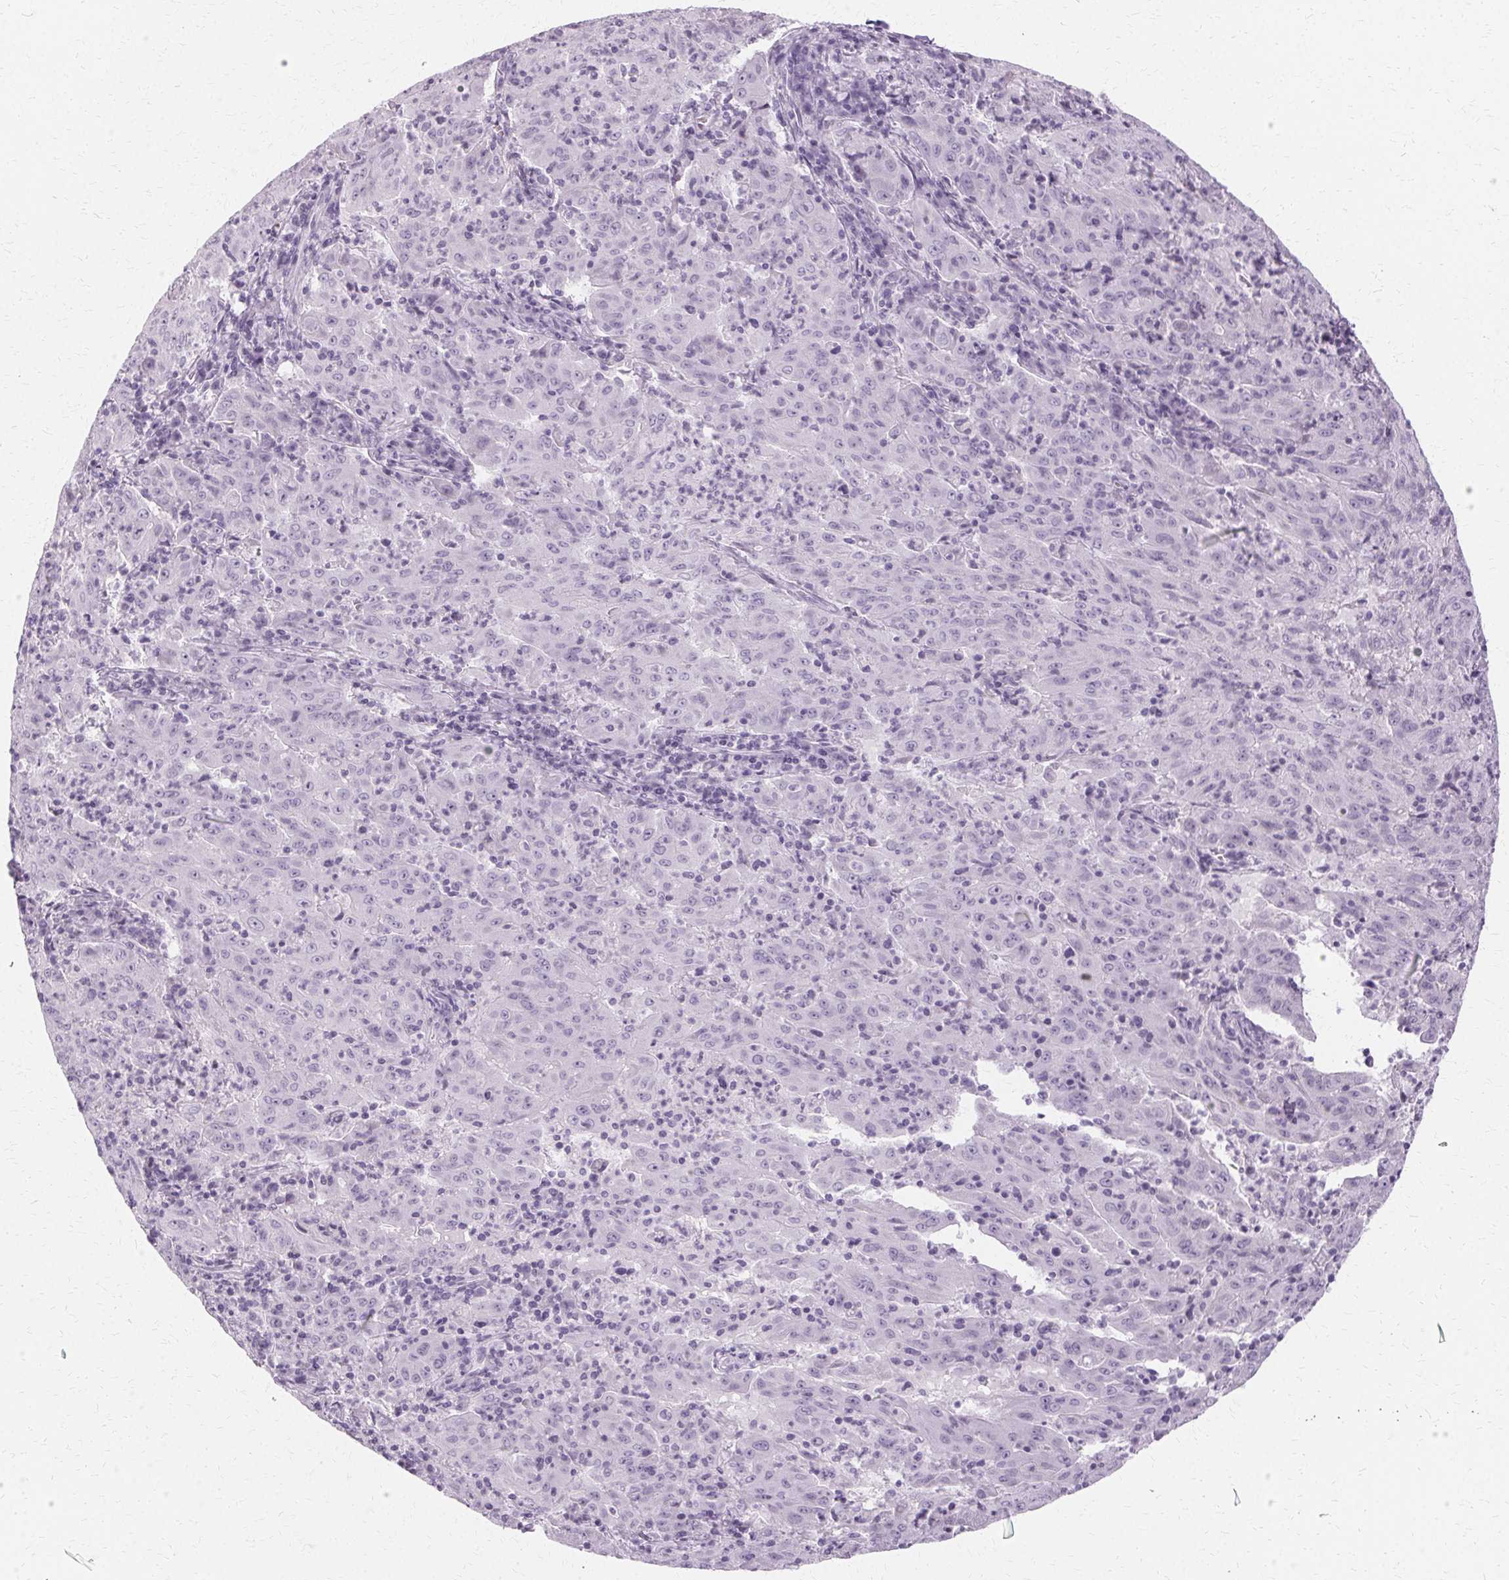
{"staining": {"intensity": "negative", "quantity": "none", "location": "none"}, "tissue": "pancreatic cancer", "cell_type": "Tumor cells", "image_type": "cancer", "snomed": [{"axis": "morphology", "description": "Adenocarcinoma, NOS"}, {"axis": "topography", "description": "Pancreas"}], "caption": "The immunohistochemistry (IHC) micrograph has no significant expression in tumor cells of pancreatic cancer (adenocarcinoma) tissue.", "gene": "KRT6C", "patient": {"sex": "male", "age": 63}}